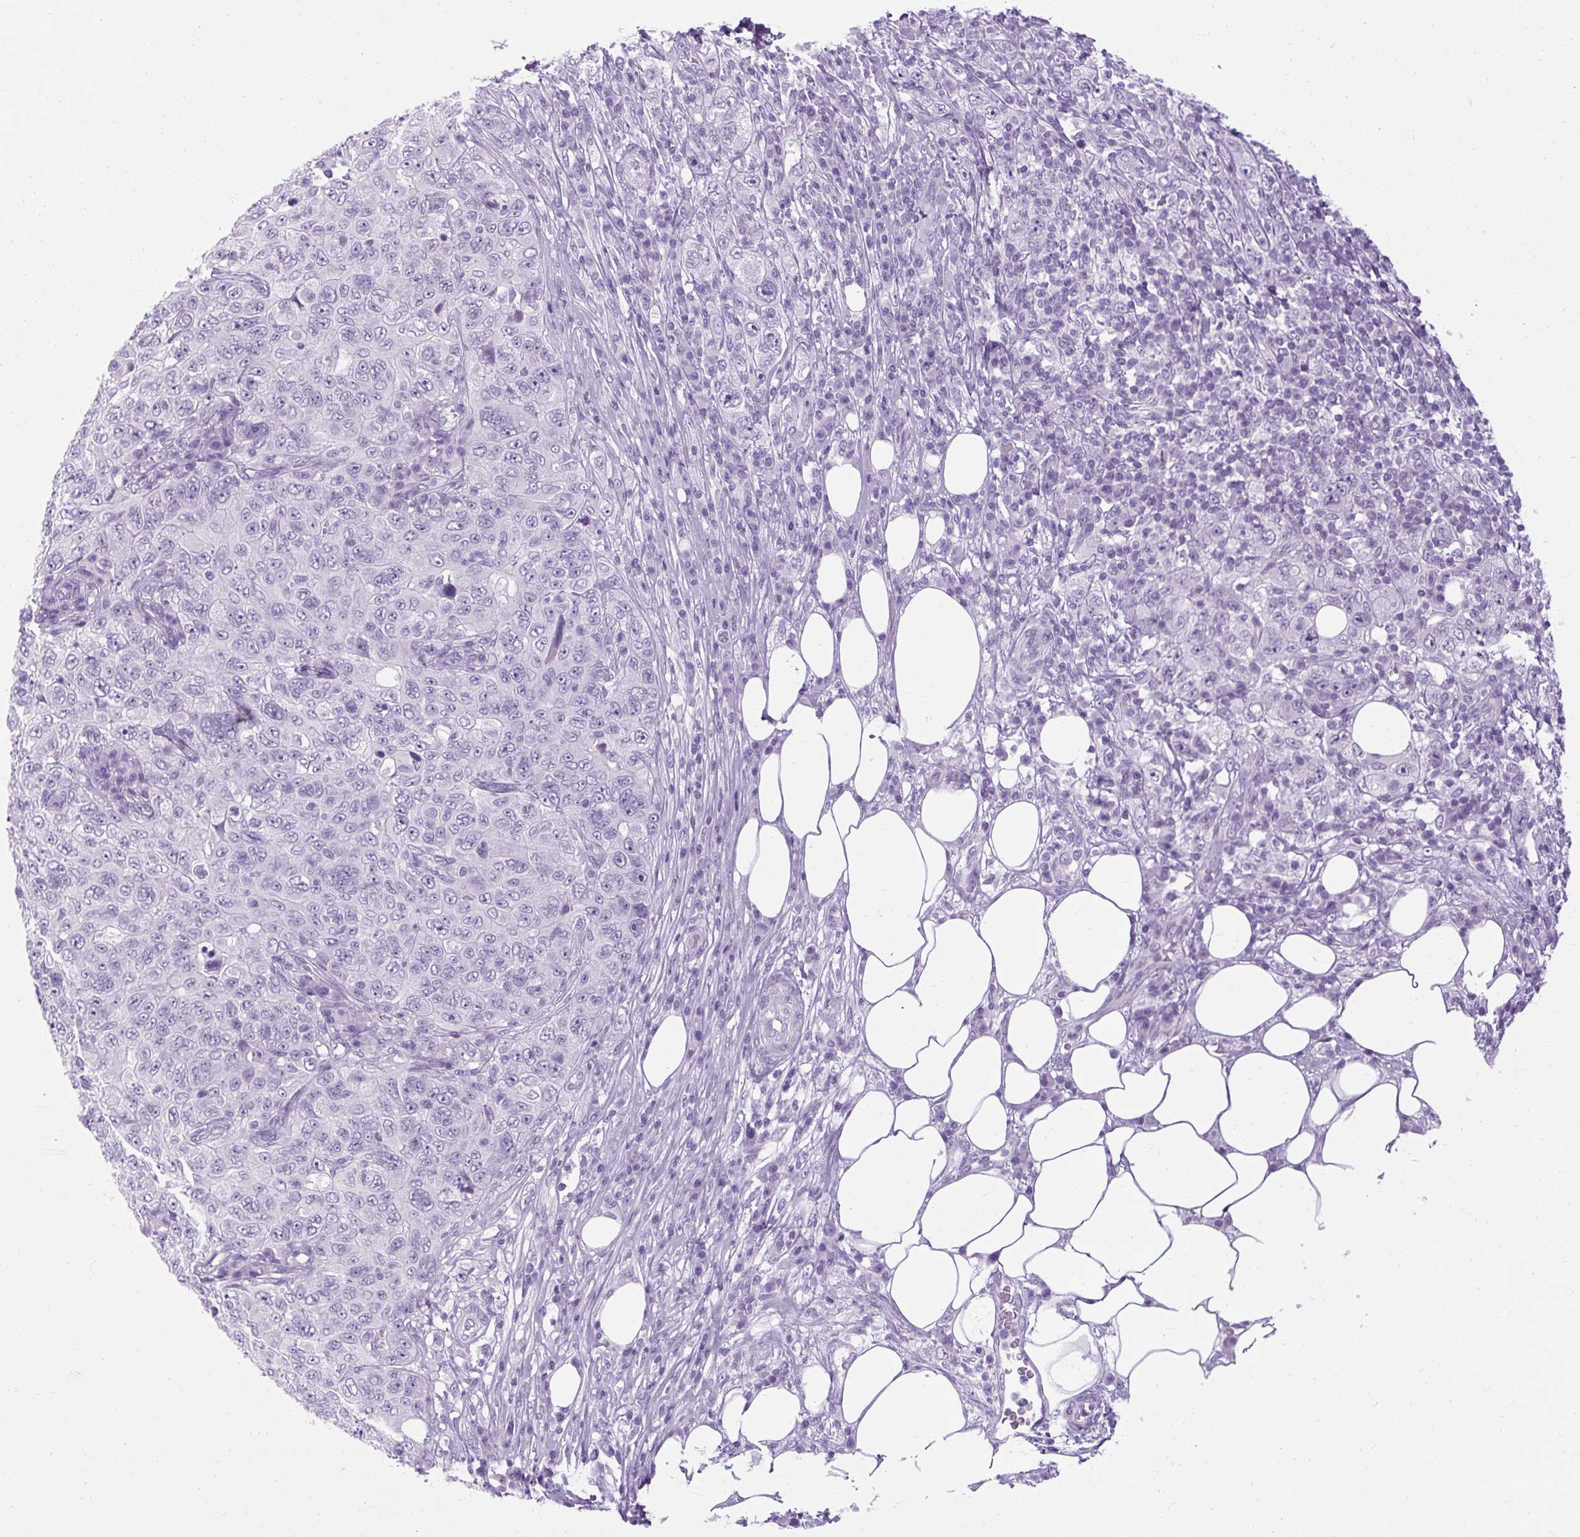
{"staining": {"intensity": "negative", "quantity": "none", "location": "none"}, "tissue": "pancreatic cancer", "cell_type": "Tumor cells", "image_type": "cancer", "snomed": [{"axis": "morphology", "description": "Adenocarcinoma, NOS"}, {"axis": "topography", "description": "Pancreas"}], "caption": "There is no significant staining in tumor cells of pancreatic cancer.", "gene": "B3GNT4", "patient": {"sex": "male", "age": 68}}